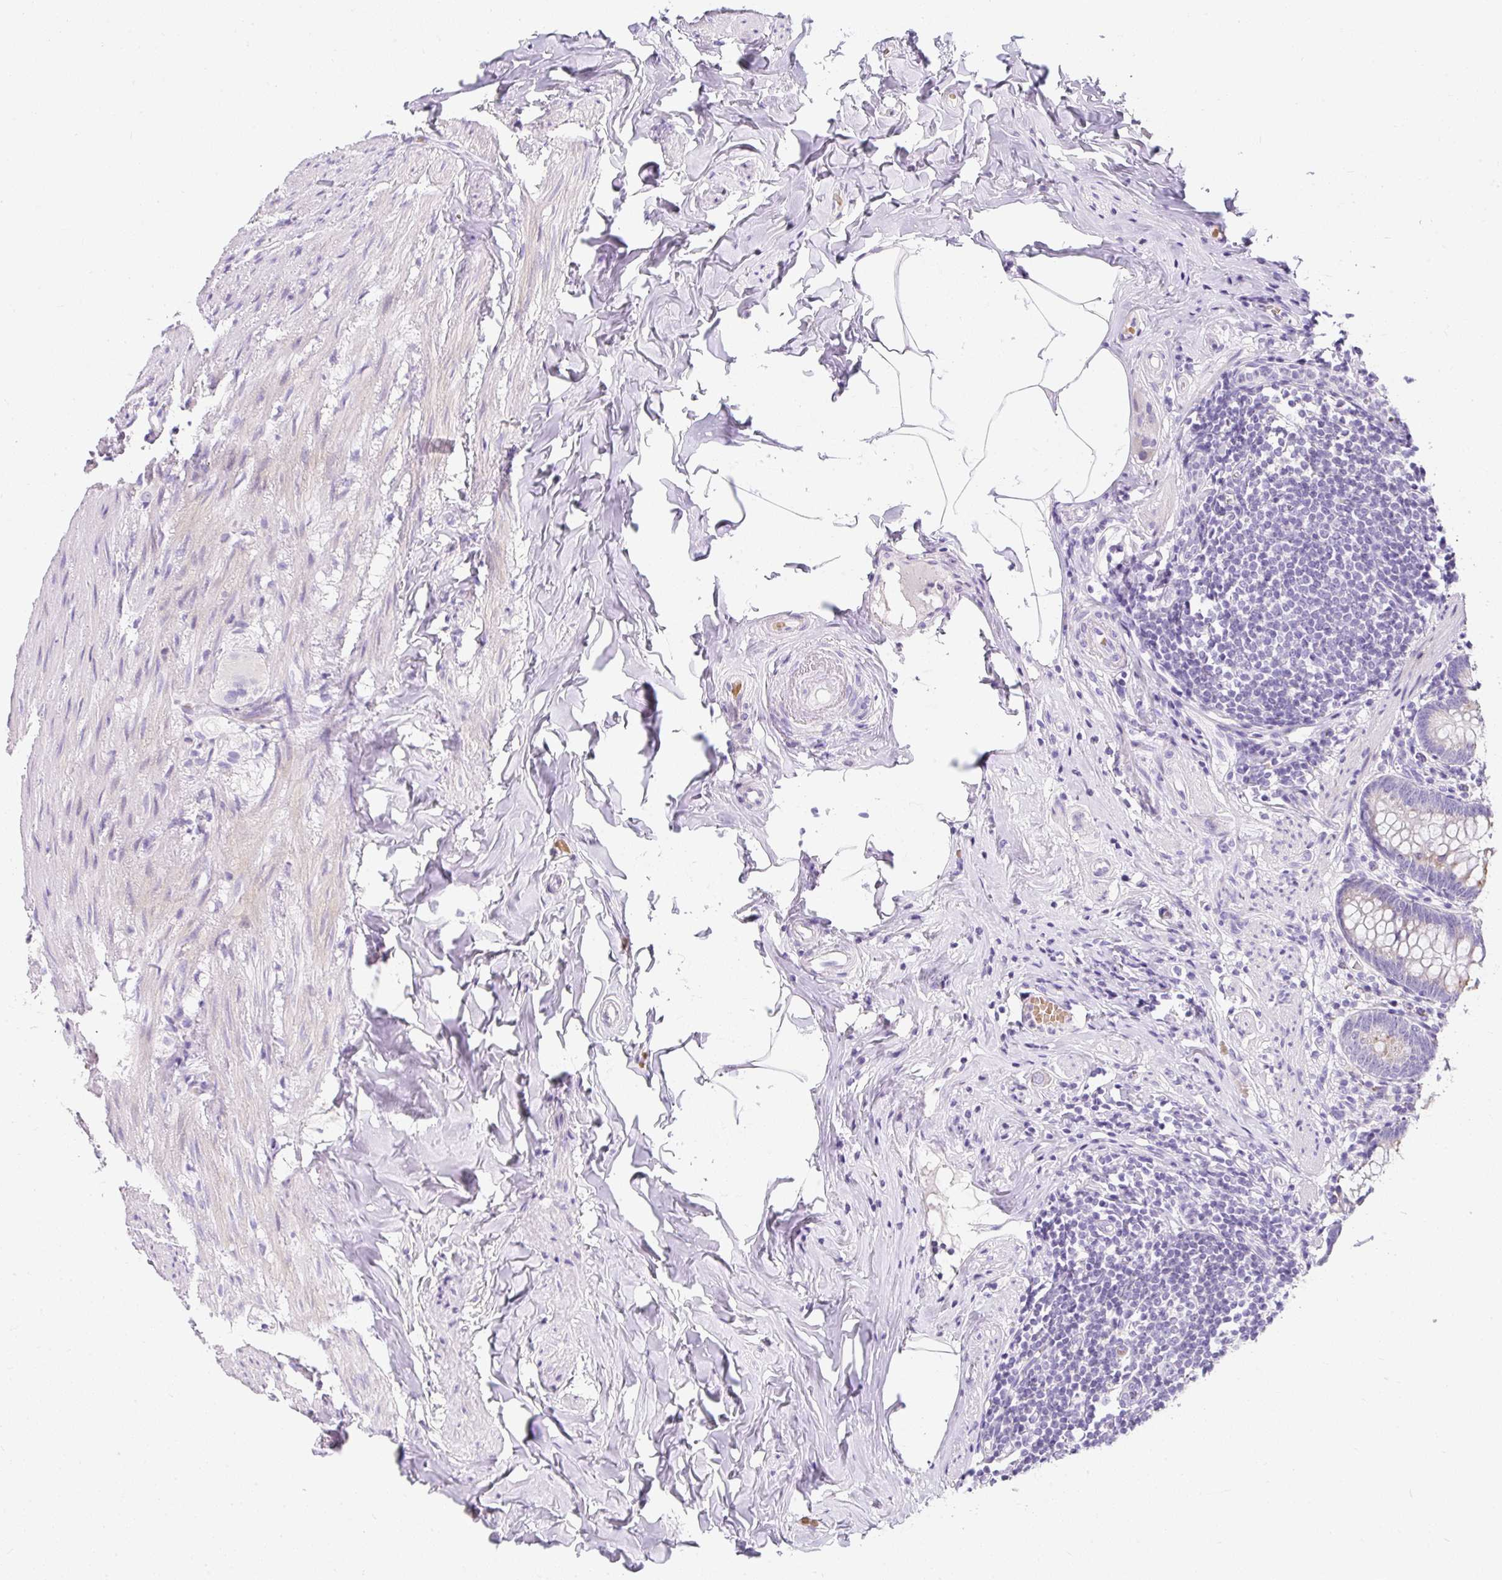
{"staining": {"intensity": "weak", "quantity": "25%-75%", "location": "cytoplasmic/membranous"}, "tissue": "appendix", "cell_type": "Glandular cells", "image_type": "normal", "snomed": [{"axis": "morphology", "description": "Normal tissue, NOS"}, {"axis": "topography", "description": "Appendix"}], "caption": "A high-resolution image shows immunohistochemistry staining of unremarkable appendix, which exhibits weak cytoplasmic/membranous staining in about 25%-75% of glandular cells. Nuclei are stained in blue.", "gene": "DTX4", "patient": {"sex": "male", "age": 55}}